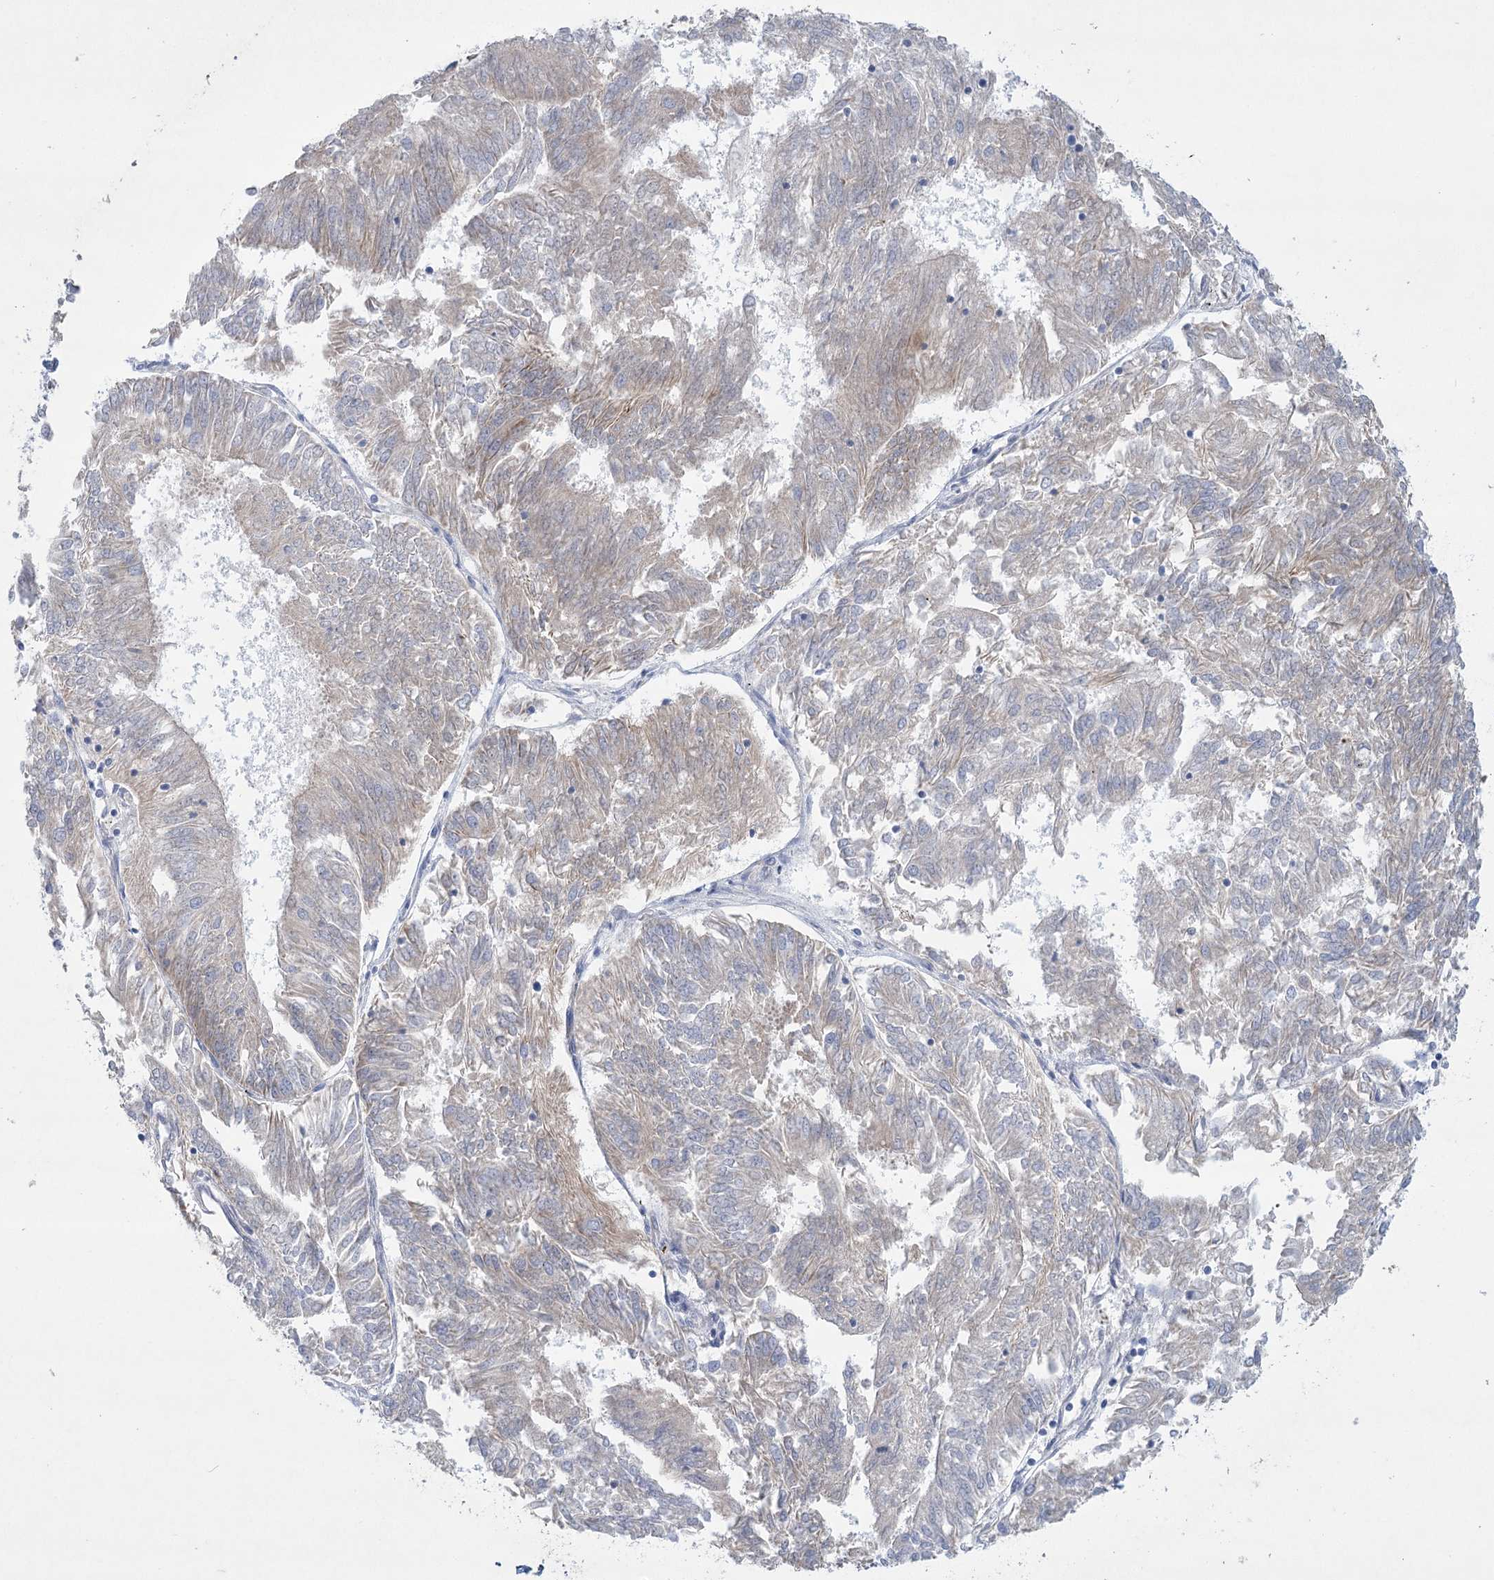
{"staining": {"intensity": "weak", "quantity": "<25%", "location": "cytoplasmic/membranous"}, "tissue": "endometrial cancer", "cell_type": "Tumor cells", "image_type": "cancer", "snomed": [{"axis": "morphology", "description": "Adenocarcinoma, NOS"}, {"axis": "topography", "description": "Endometrium"}], "caption": "DAB (3,3'-diaminobenzidine) immunohistochemical staining of endometrial cancer (adenocarcinoma) displays no significant positivity in tumor cells.", "gene": "DHTKD1", "patient": {"sex": "female", "age": 86}}